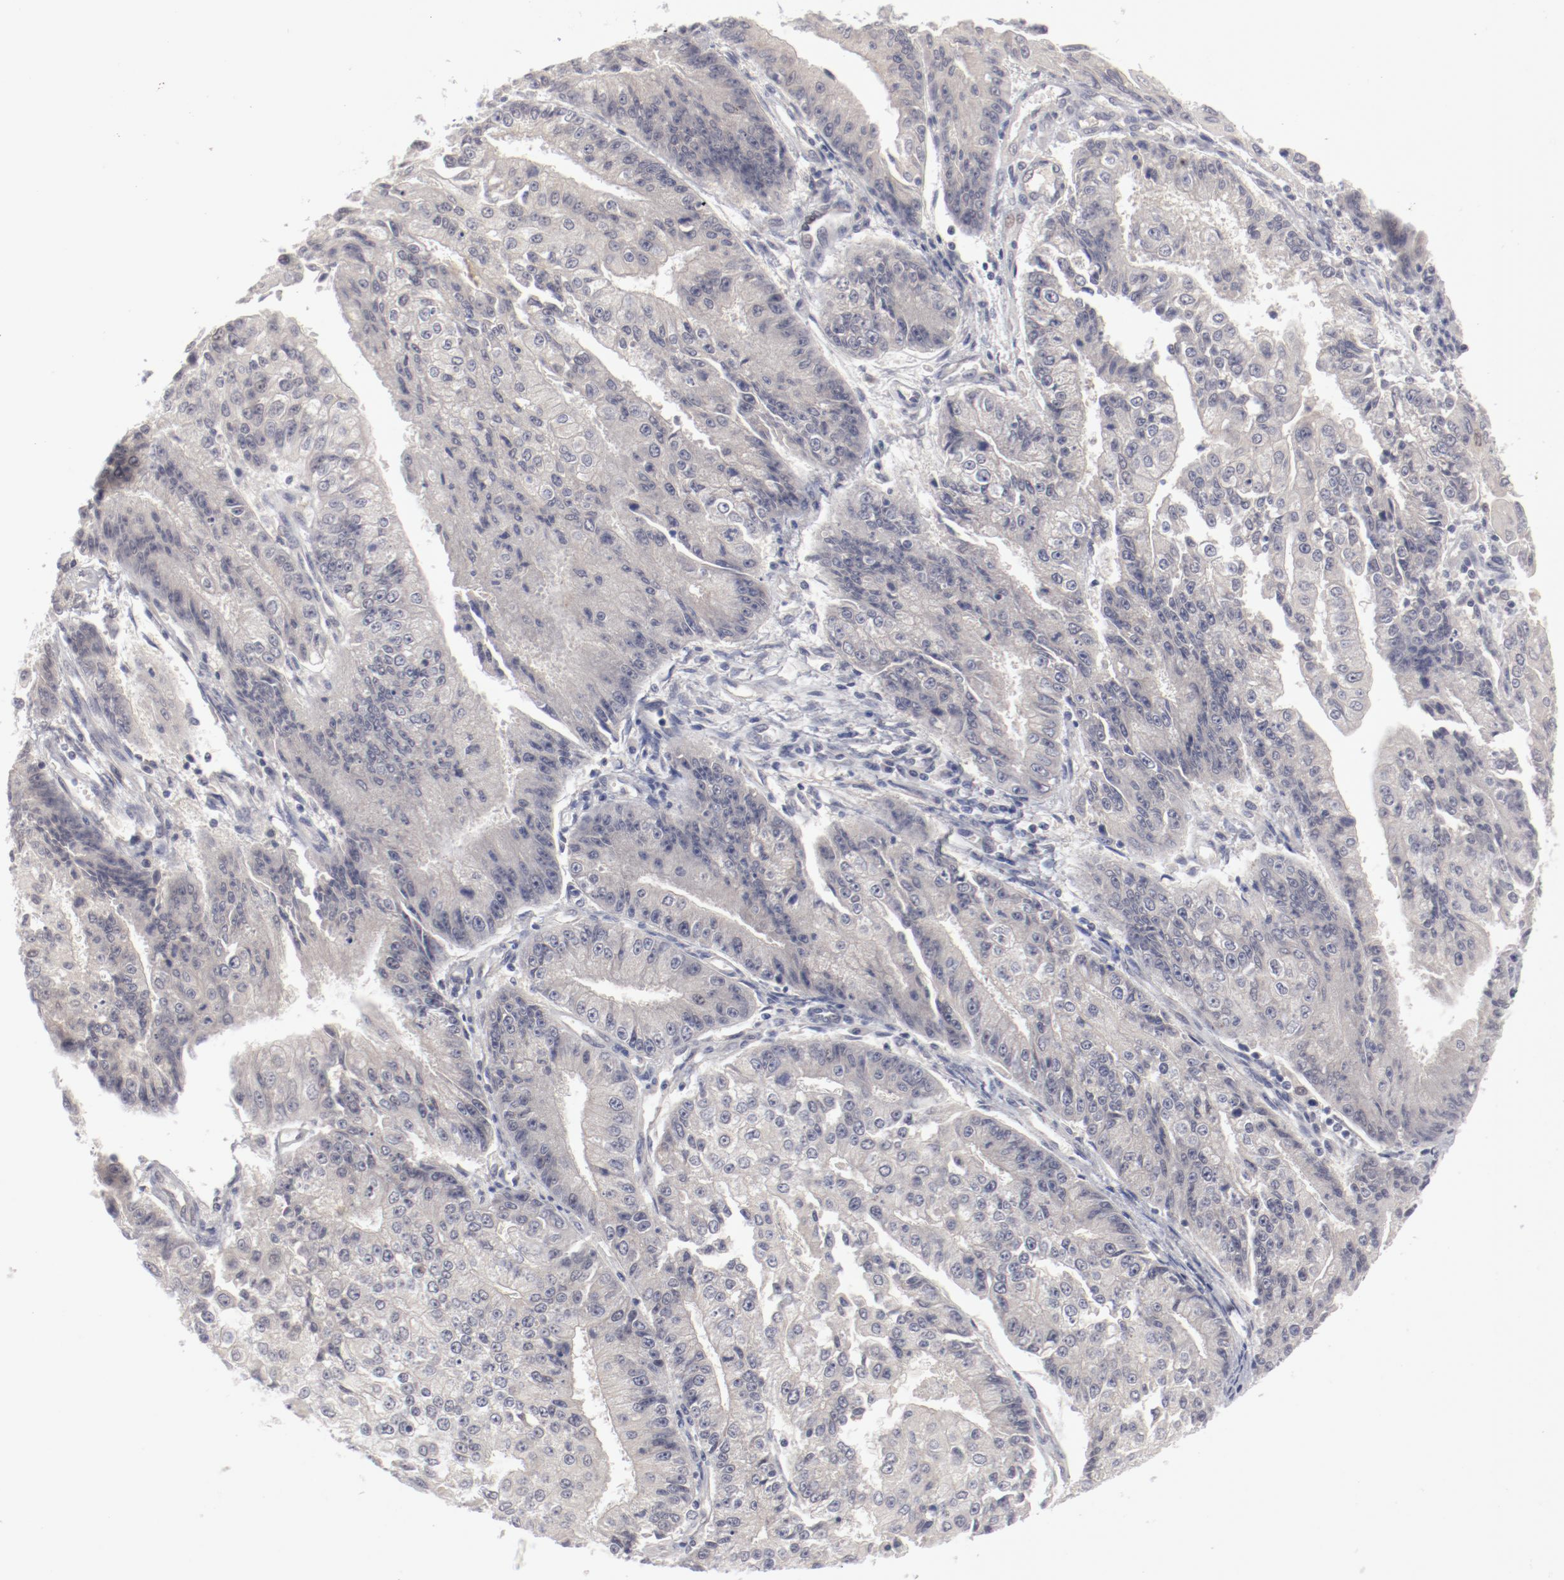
{"staining": {"intensity": "negative", "quantity": "none", "location": "none"}, "tissue": "endometrial cancer", "cell_type": "Tumor cells", "image_type": "cancer", "snomed": [{"axis": "morphology", "description": "Adenocarcinoma, NOS"}, {"axis": "topography", "description": "Endometrium"}], "caption": "Immunohistochemical staining of adenocarcinoma (endometrial) exhibits no significant positivity in tumor cells.", "gene": "SH3BGR", "patient": {"sex": "female", "age": 75}}